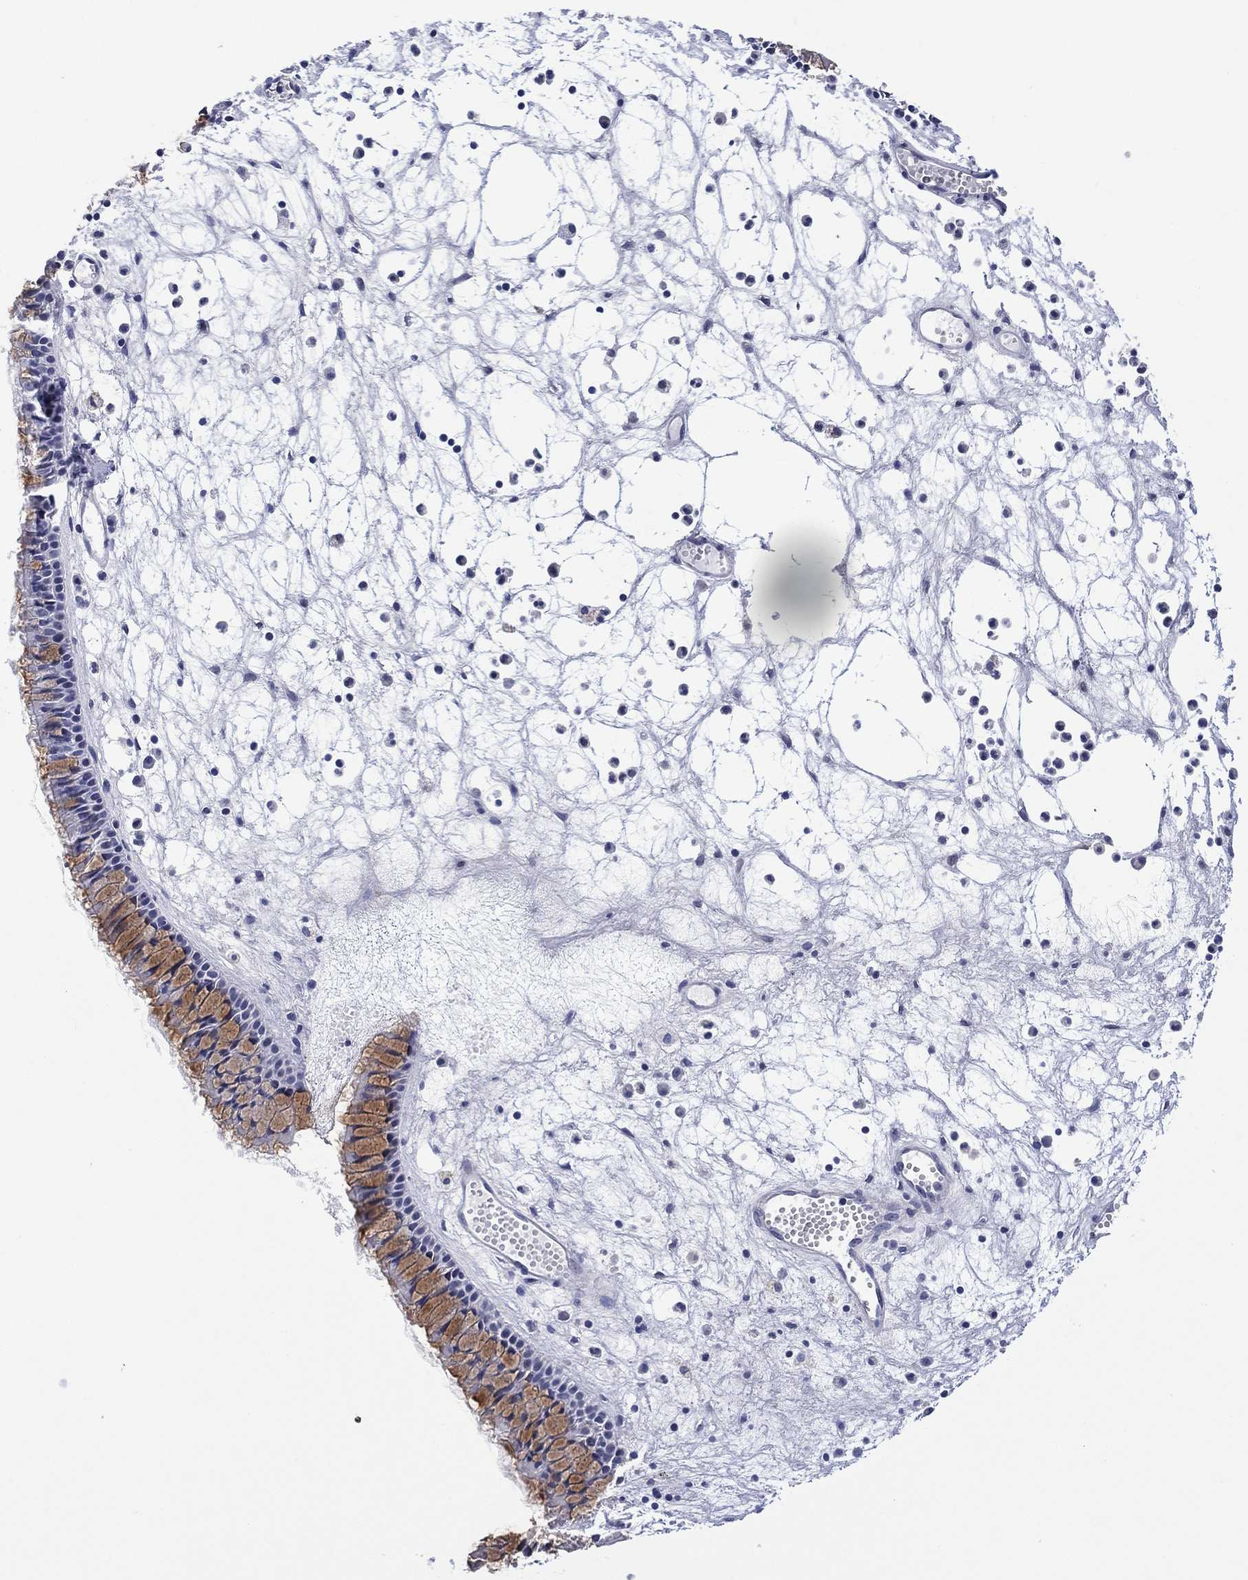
{"staining": {"intensity": "weak", "quantity": "25%-75%", "location": "cytoplasmic/membranous"}, "tissue": "nasopharynx", "cell_type": "Respiratory epithelial cells", "image_type": "normal", "snomed": [{"axis": "morphology", "description": "Normal tissue, NOS"}, {"axis": "topography", "description": "Nasopharynx"}], "caption": "Weak cytoplasmic/membranous expression for a protein is seen in approximately 25%-75% of respiratory epithelial cells of unremarkable nasopharynx using immunohistochemistry.", "gene": "CLIP3", "patient": {"sex": "female", "age": 47}}